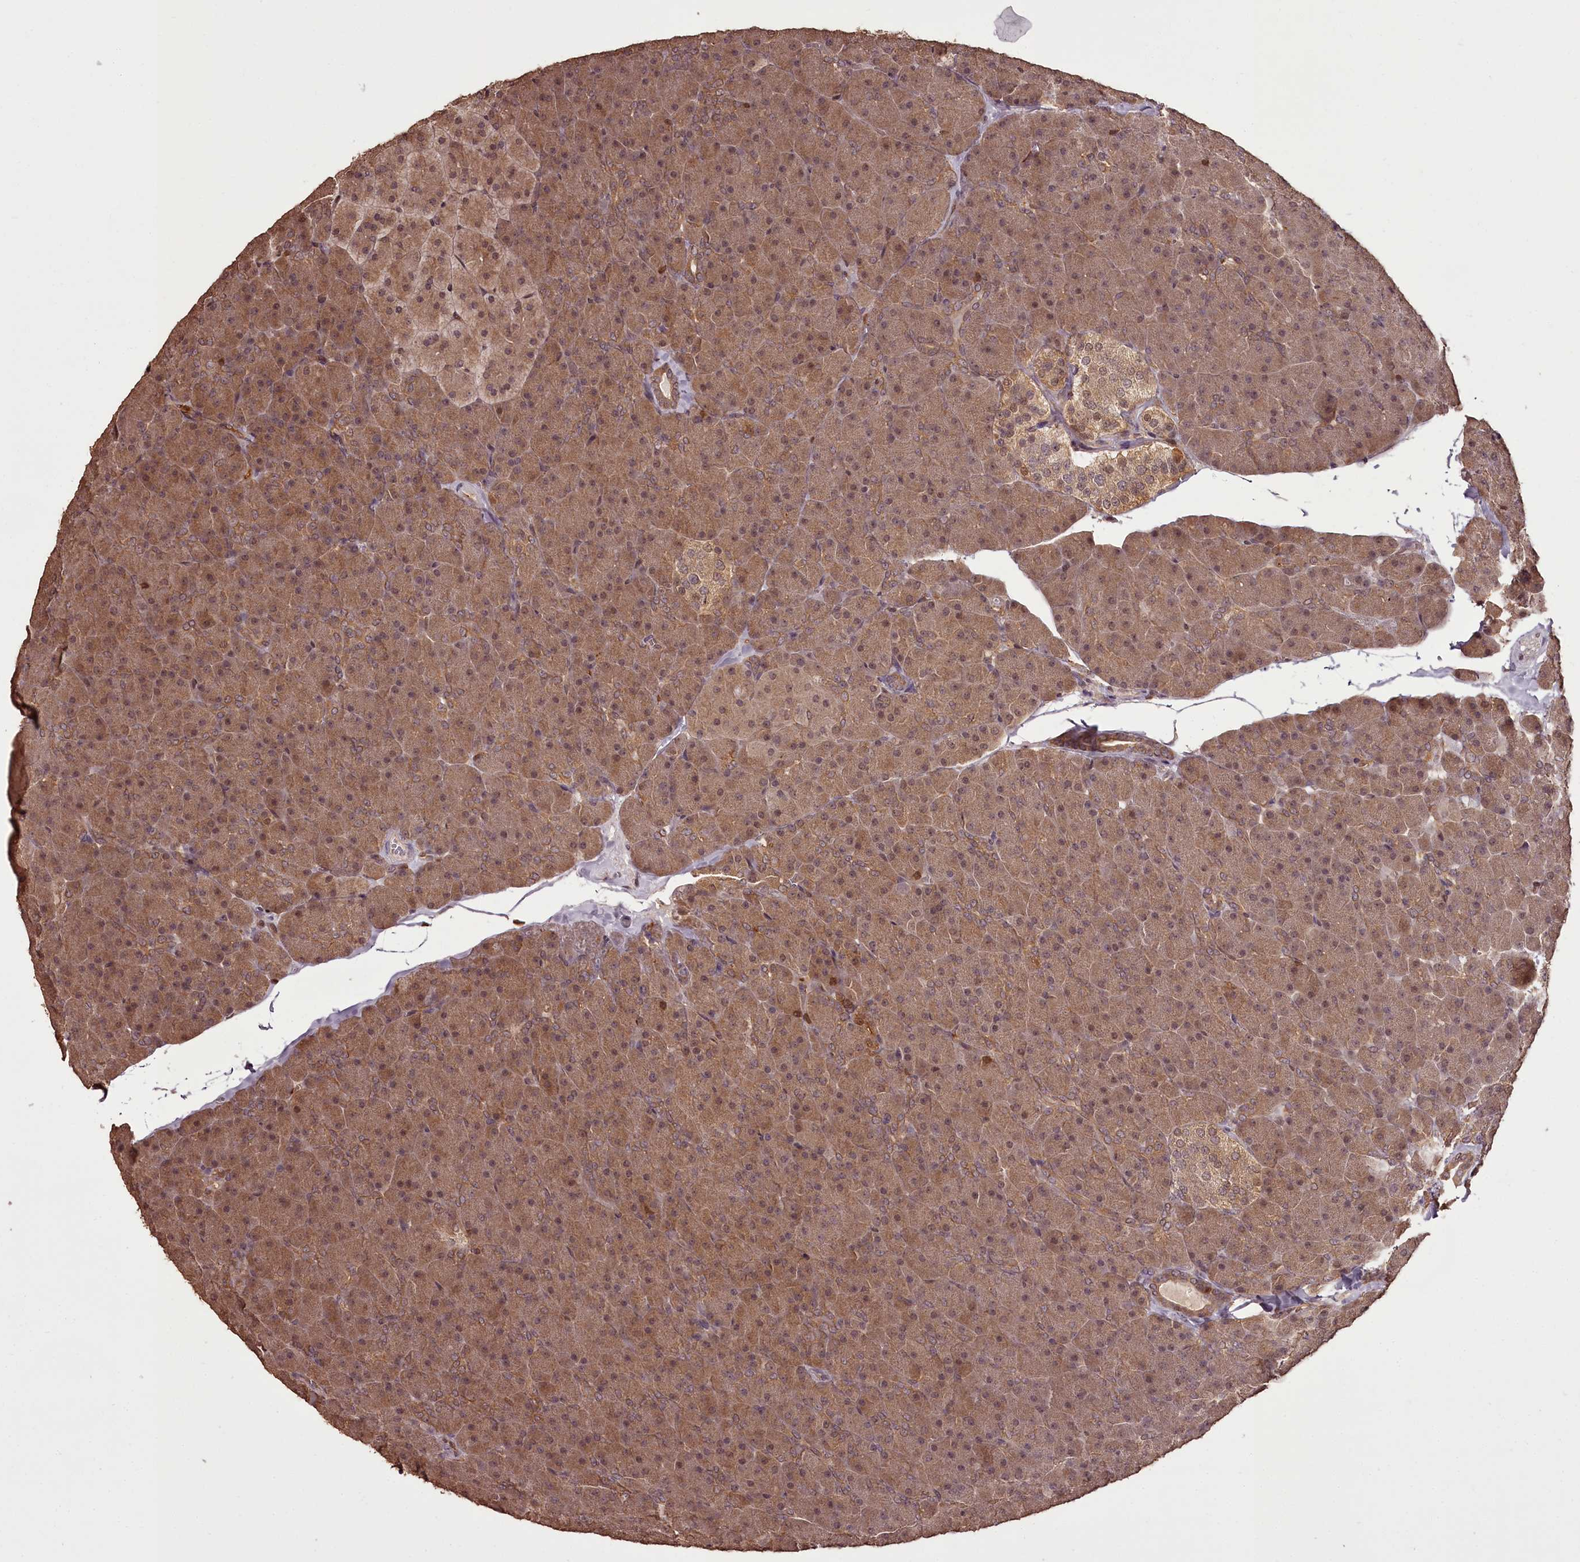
{"staining": {"intensity": "moderate", "quantity": ">75%", "location": "cytoplasmic/membranous"}, "tissue": "pancreas", "cell_type": "Exocrine glandular cells", "image_type": "normal", "snomed": [{"axis": "morphology", "description": "Normal tissue, NOS"}, {"axis": "topography", "description": "Pancreas"}], "caption": "Protein expression analysis of unremarkable human pancreas reveals moderate cytoplasmic/membranous expression in about >75% of exocrine glandular cells.", "gene": "NPRL2", "patient": {"sex": "male", "age": 36}}